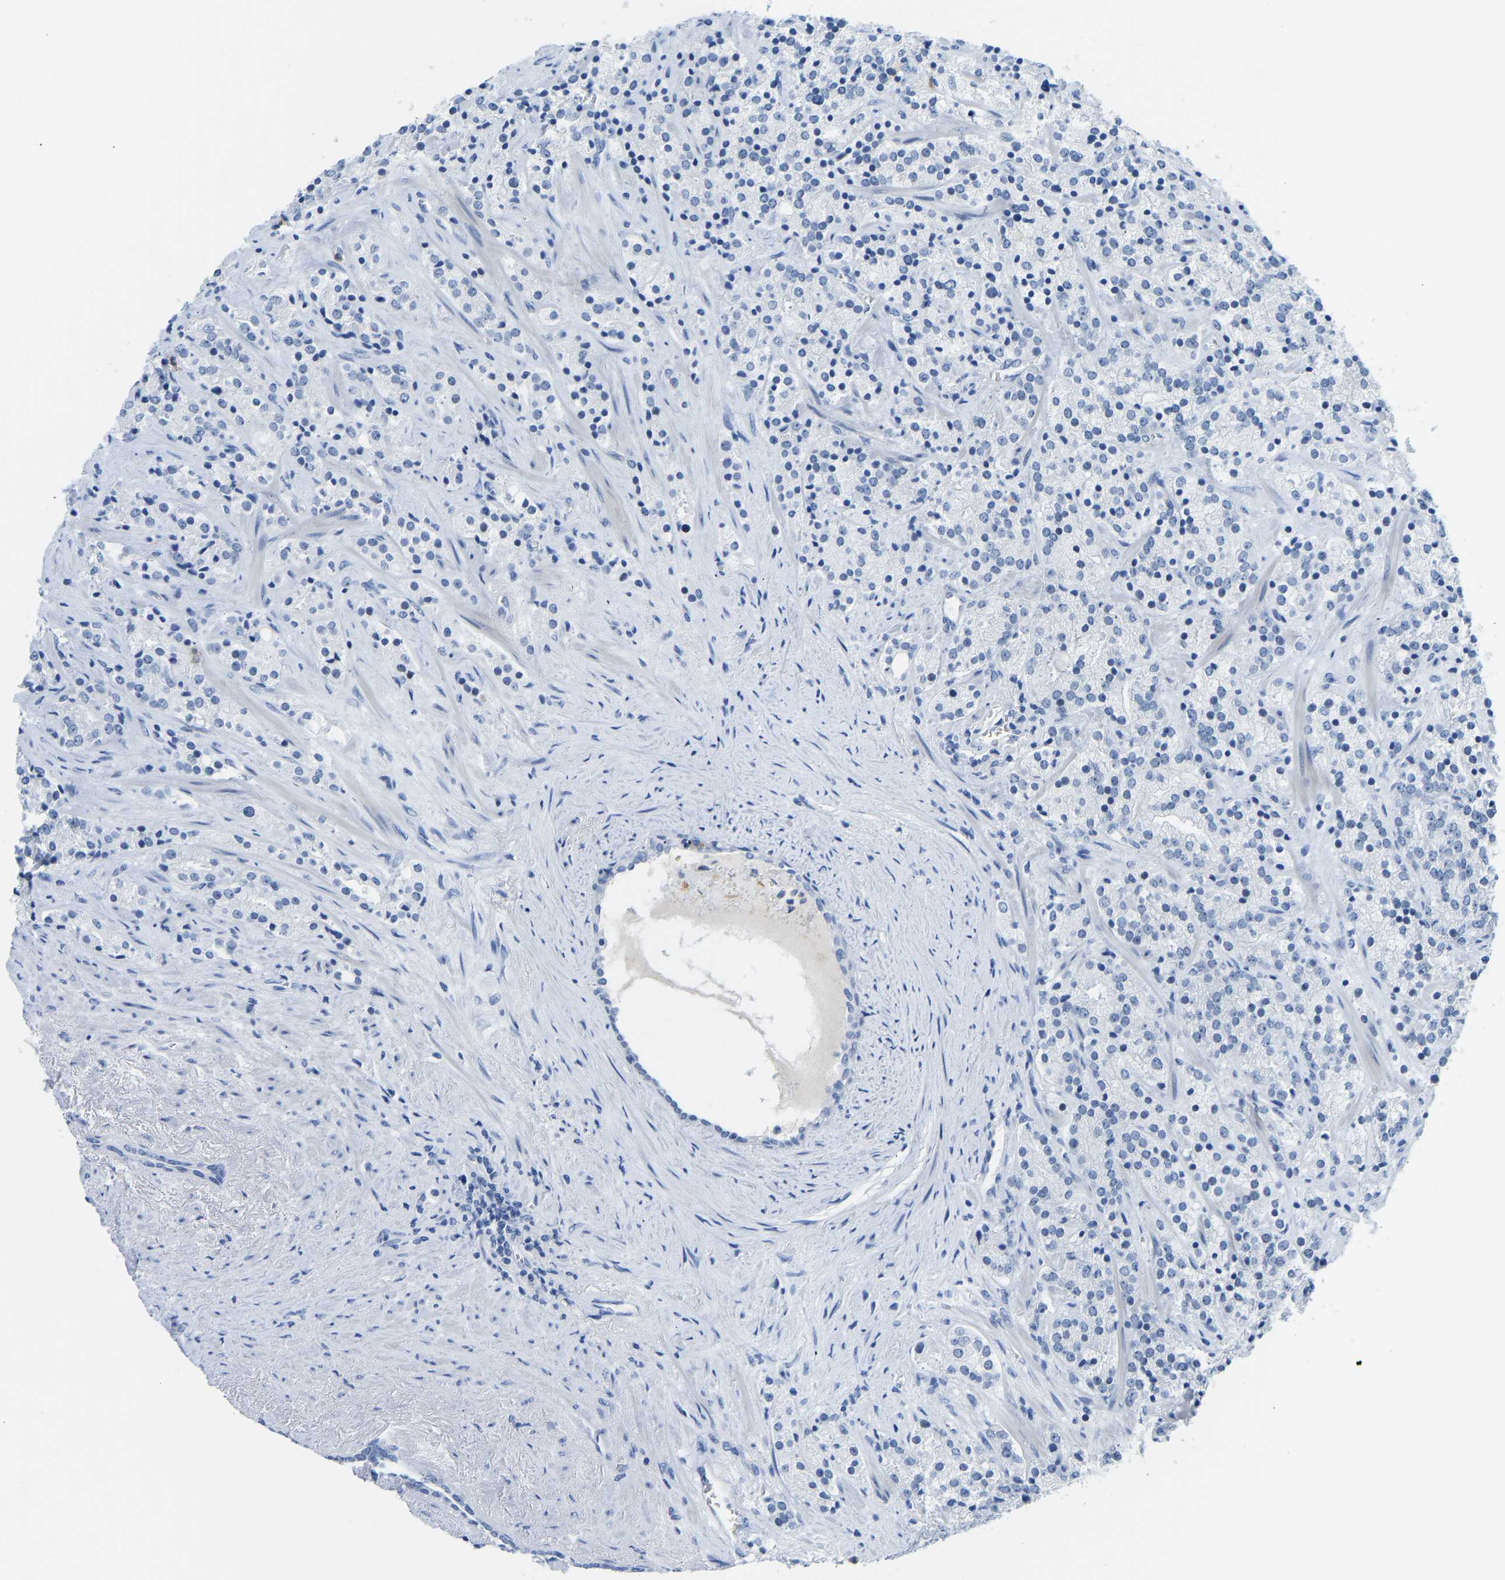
{"staining": {"intensity": "negative", "quantity": "none", "location": "none"}, "tissue": "prostate cancer", "cell_type": "Tumor cells", "image_type": "cancer", "snomed": [{"axis": "morphology", "description": "Adenocarcinoma, High grade"}, {"axis": "topography", "description": "Prostate"}], "caption": "This image is of prostate cancer stained with immunohistochemistry (IHC) to label a protein in brown with the nuclei are counter-stained blue. There is no staining in tumor cells.", "gene": "TXNDC2", "patient": {"sex": "male", "age": 71}}